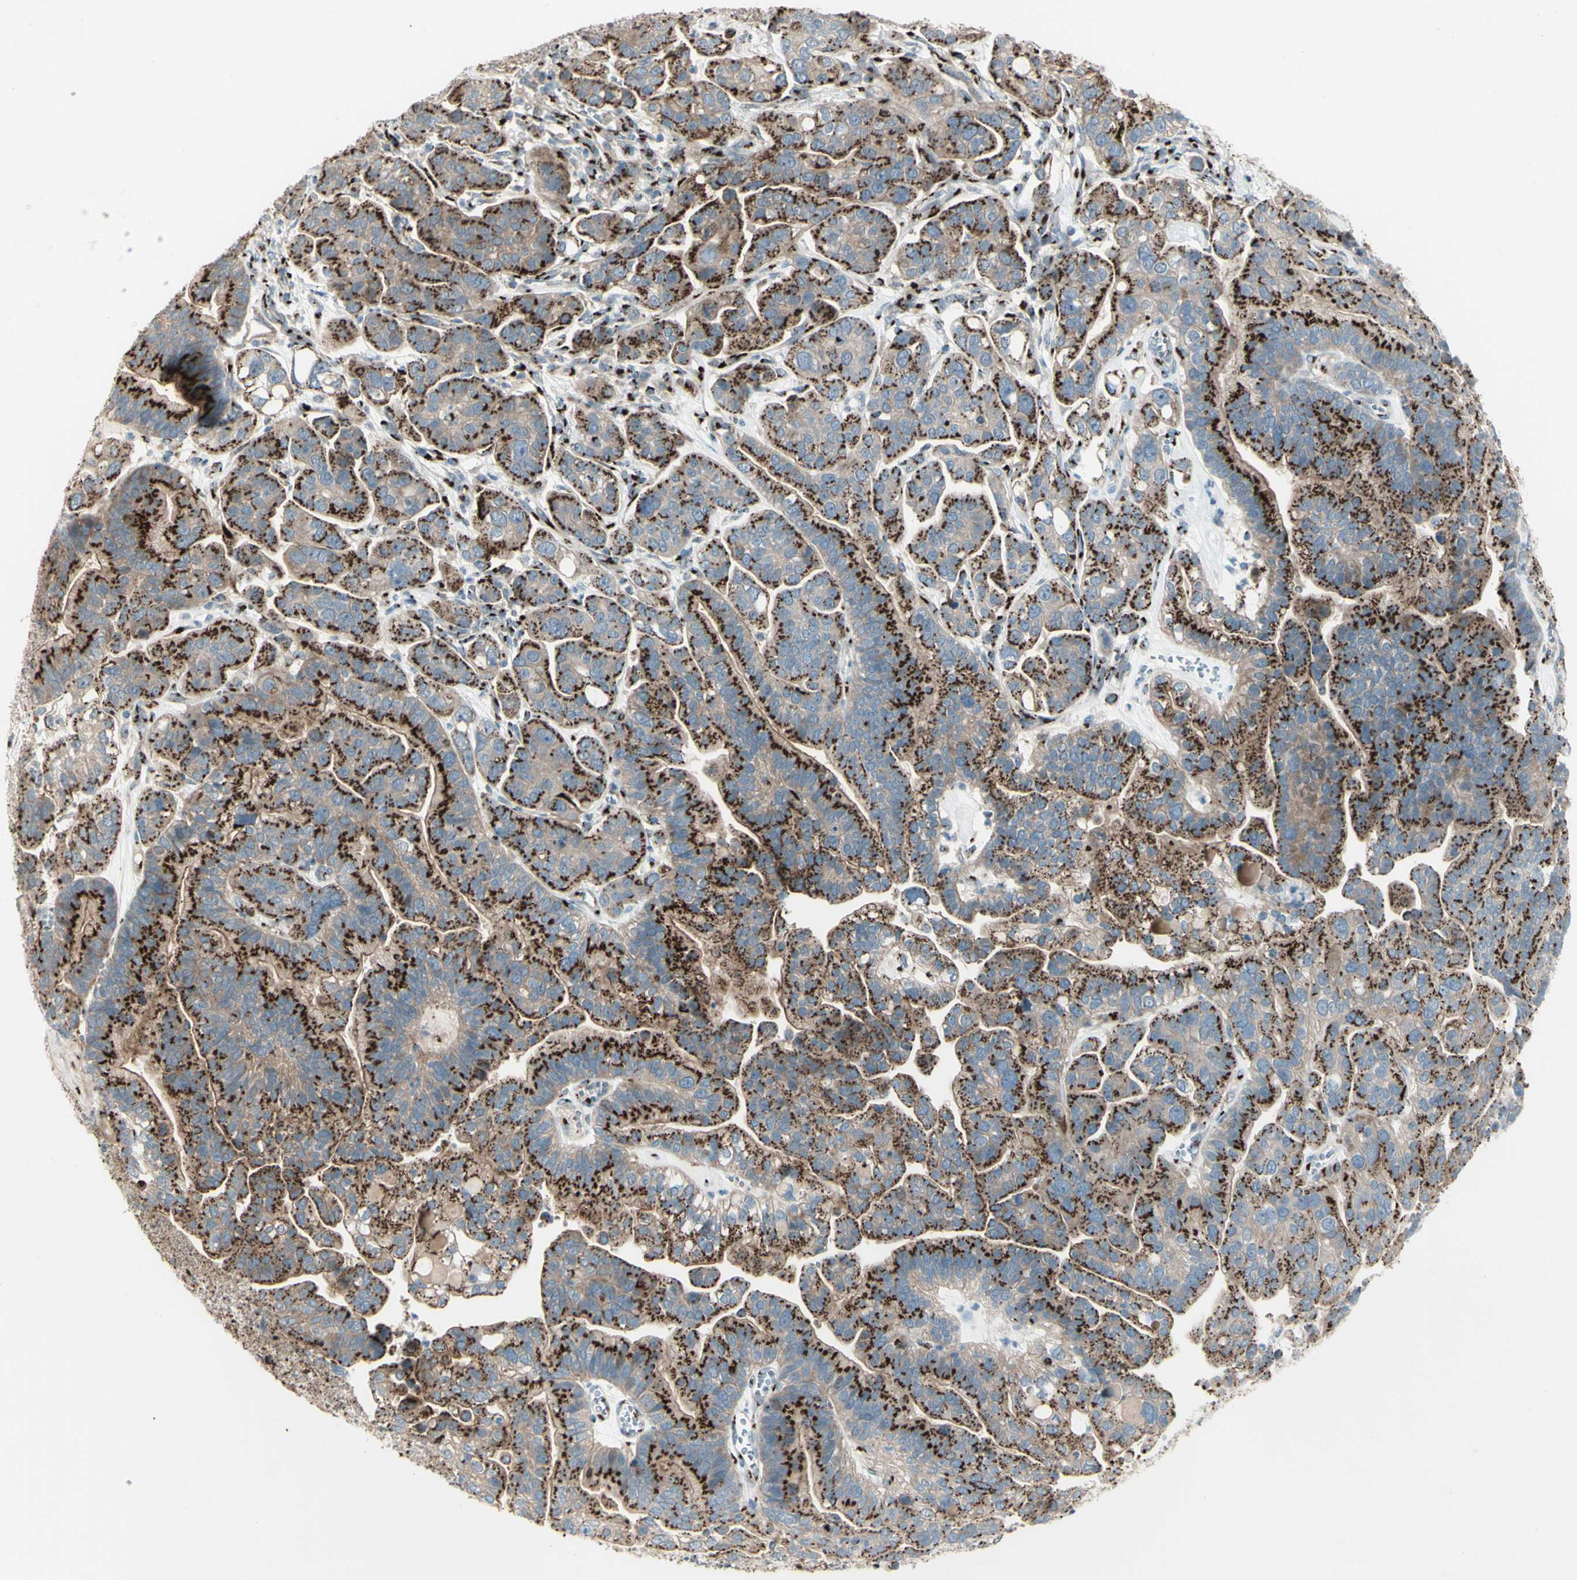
{"staining": {"intensity": "strong", "quantity": ">75%", "location": "cytoplasmic/membranous"}, "tissue": "ovarian cancer", "cell_type": "Tumor cells", "image_type": "cancer", "snomed": [{"axis": "morphology", "description": "Cystadenocarcinoma, serous, NOS"}, {"axis": "topography", "description": "Ovary"}], "caption": "Tumor cells show high levels of strong cytoplasmic/membranous staining in approximately >75% of cells in human ovarian cancer (serous cystadenocarcinoma).", "gene": "BPNT2", "patient": {"sex": "female", "age": 56}}